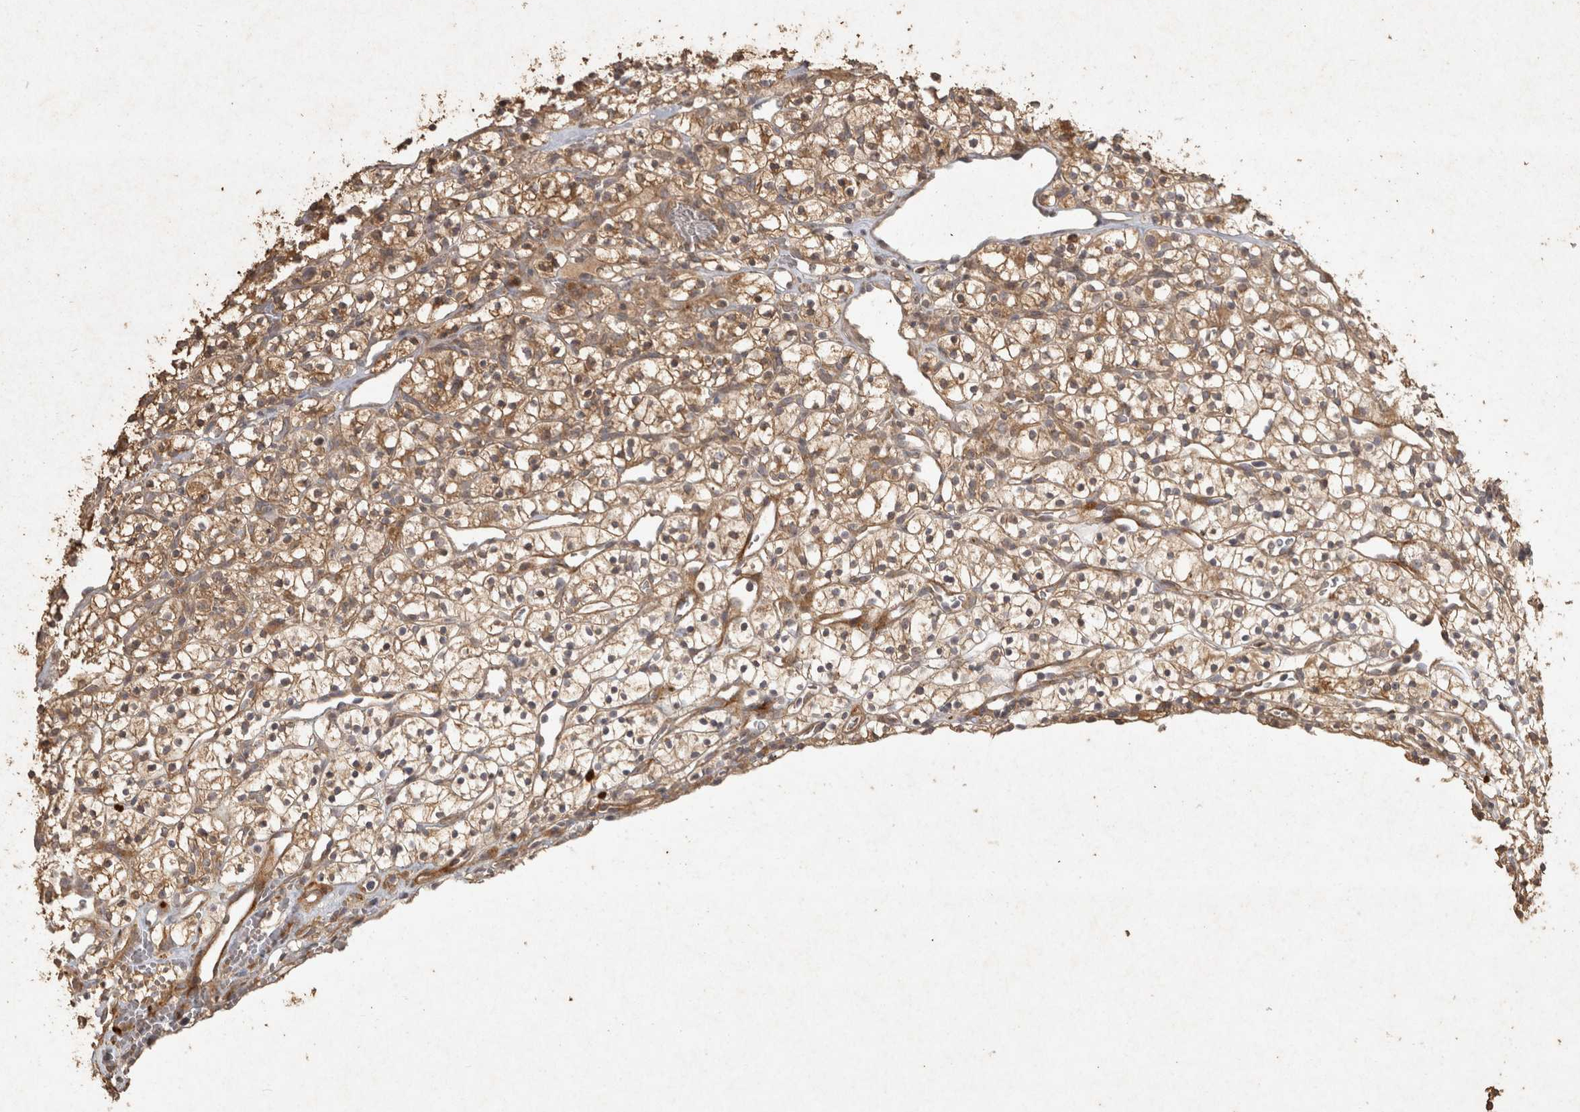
{"staining": {"intensity": "moderate", "quantity": ">75%", "location": "cytoplasmic/membranous"}, "tissue": "renal cancer", "cell_type": "Tumor cells", "image_type": "cancer", "snomed": [{"axis": "morphology", "description": "Adenocarcinoma, NOS"}, {"axis": "topography", "description": "Kidney"}], "caption": "Tumor cells display moderate cytoplasmic/membranous expression in approximately >75% of cells in renal cancer (adenocarcinoma).", "gene": "OSTN", "patient": {"sex": "female", "age": 57}}